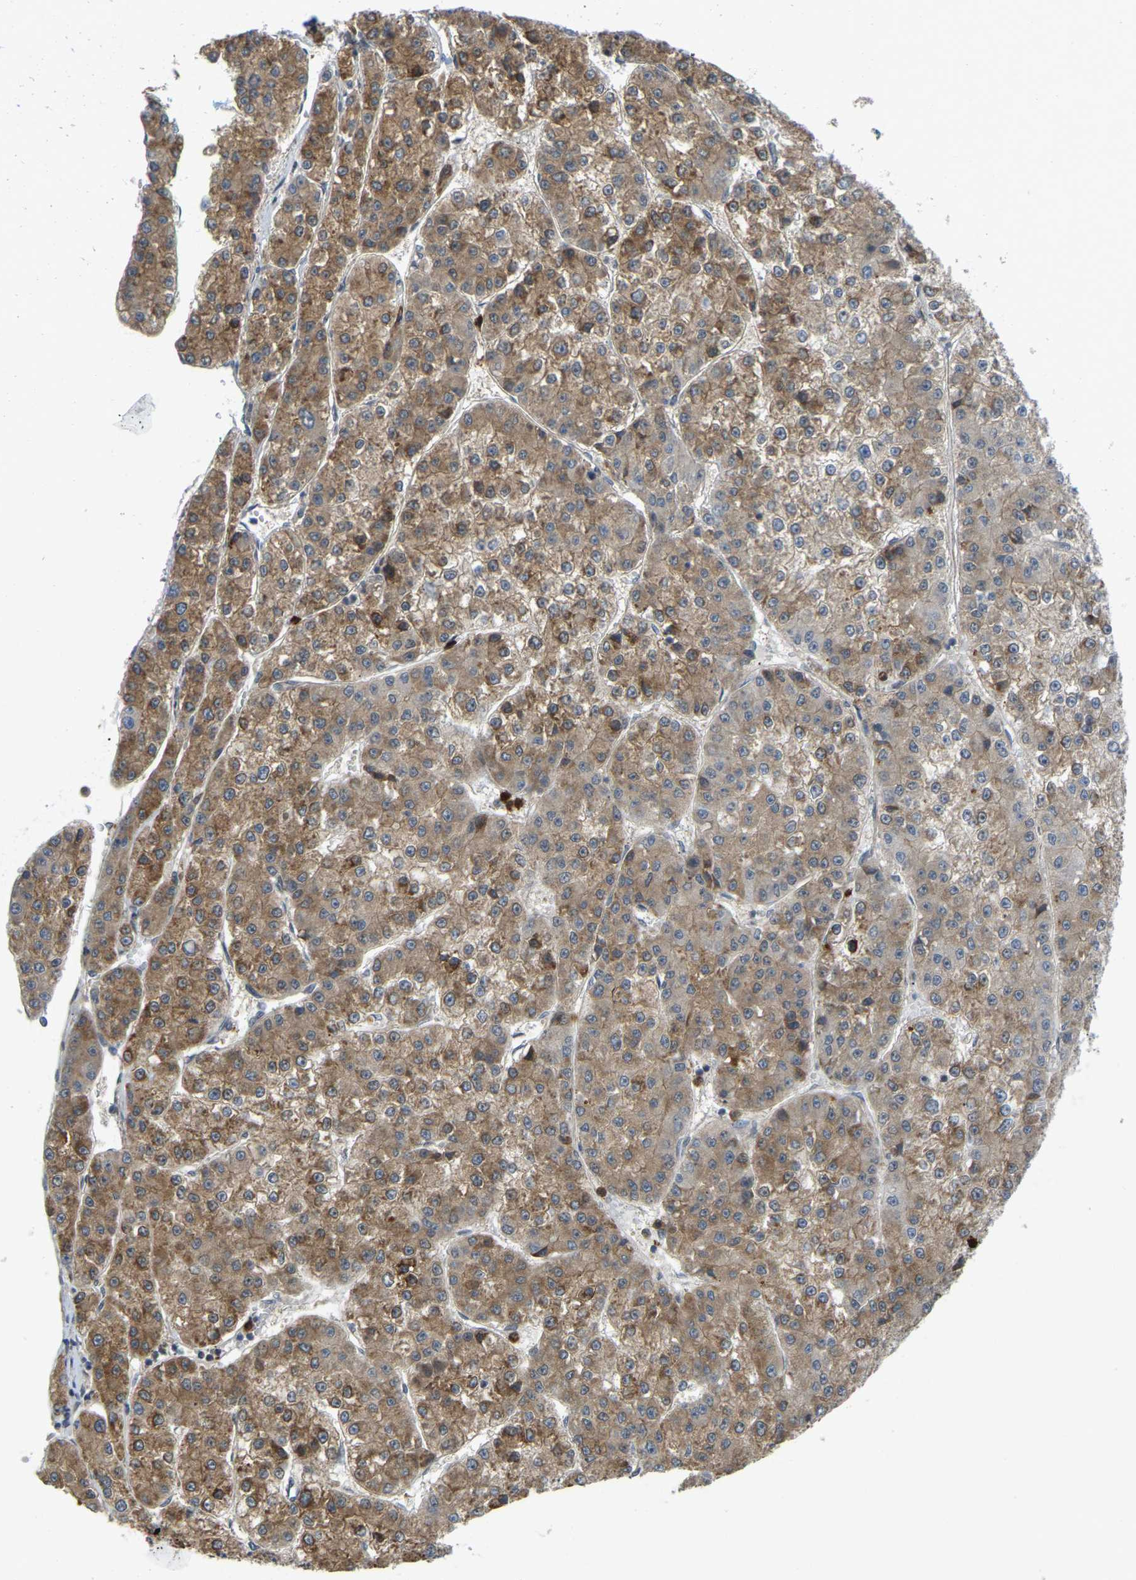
{"staining": {"intensity": "moderate", "quantity": ">75%", "location": "cytoplasmic/membranous"}, "tissue": "liver cancer", "cell_type": "Tumor cells", "image_type": "cancer", "snomed": [{"axis": "morphology", "description": "Carcinoma, Hepatocellular, NOS"}, {"axis": "topography", "description": "Liver"}], "caption": "Immunohistochemistry (IHC) staining of liver cancer, which shows medium levels of moderate cytoplasmic/membranous expression in about >75% of tumor cells indicating moderate cytoplasmic/membranous protein expression. The staining was performed using DAB (3,3'-diaminobenzidine) (brown) for protein detection and nuclei were counterstained in hematoxylin (blue).", "gene": "SERPINB5", "patient": {"sex": "female", "age": 73}}